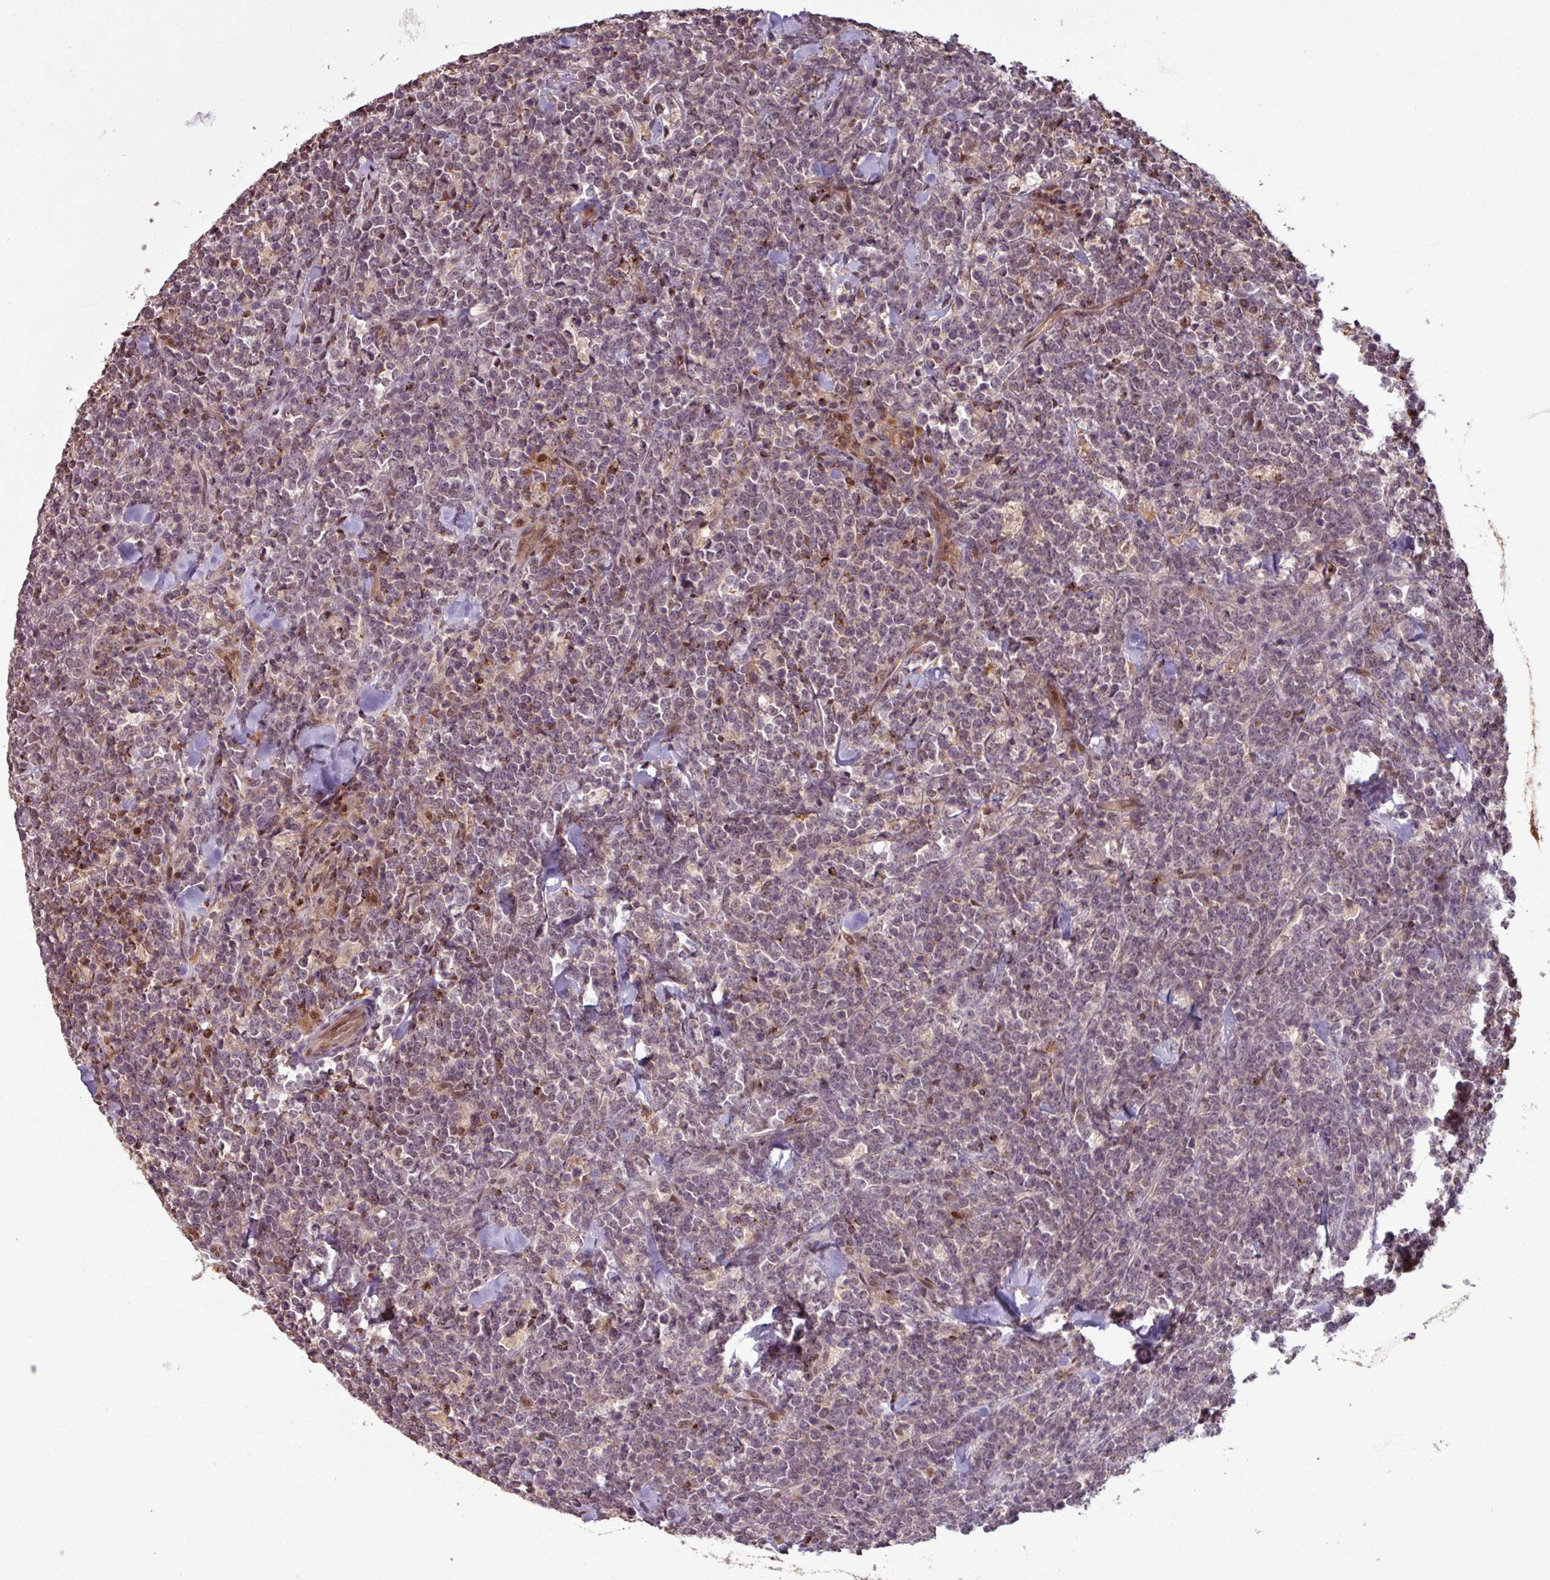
{"staining": {"intensity": "negative", "quantity": "none", "location": "none"}, "tissue": "lymphoma", "cell_type": "Tumor cells", "image_type": "cancer", "snomed": [{"axis": "morphology", "description": "Malignant lymphoma, non-Hodgkin's type, High grade"}, {"axis": "topography", "description": "Small intestine"}, {"axis": "topography", "description": "Colon"}], "caption": "Tumor cells are negative for protein expression in human malignant lymphoma, non-Hodgkin's type (high-grade). The staining is performed using DAB brown chromogen with nuclei counter-stained in using hematoxylin.", "gene": "OR6B1", "patient": {"sex": "male", "age": 8}}